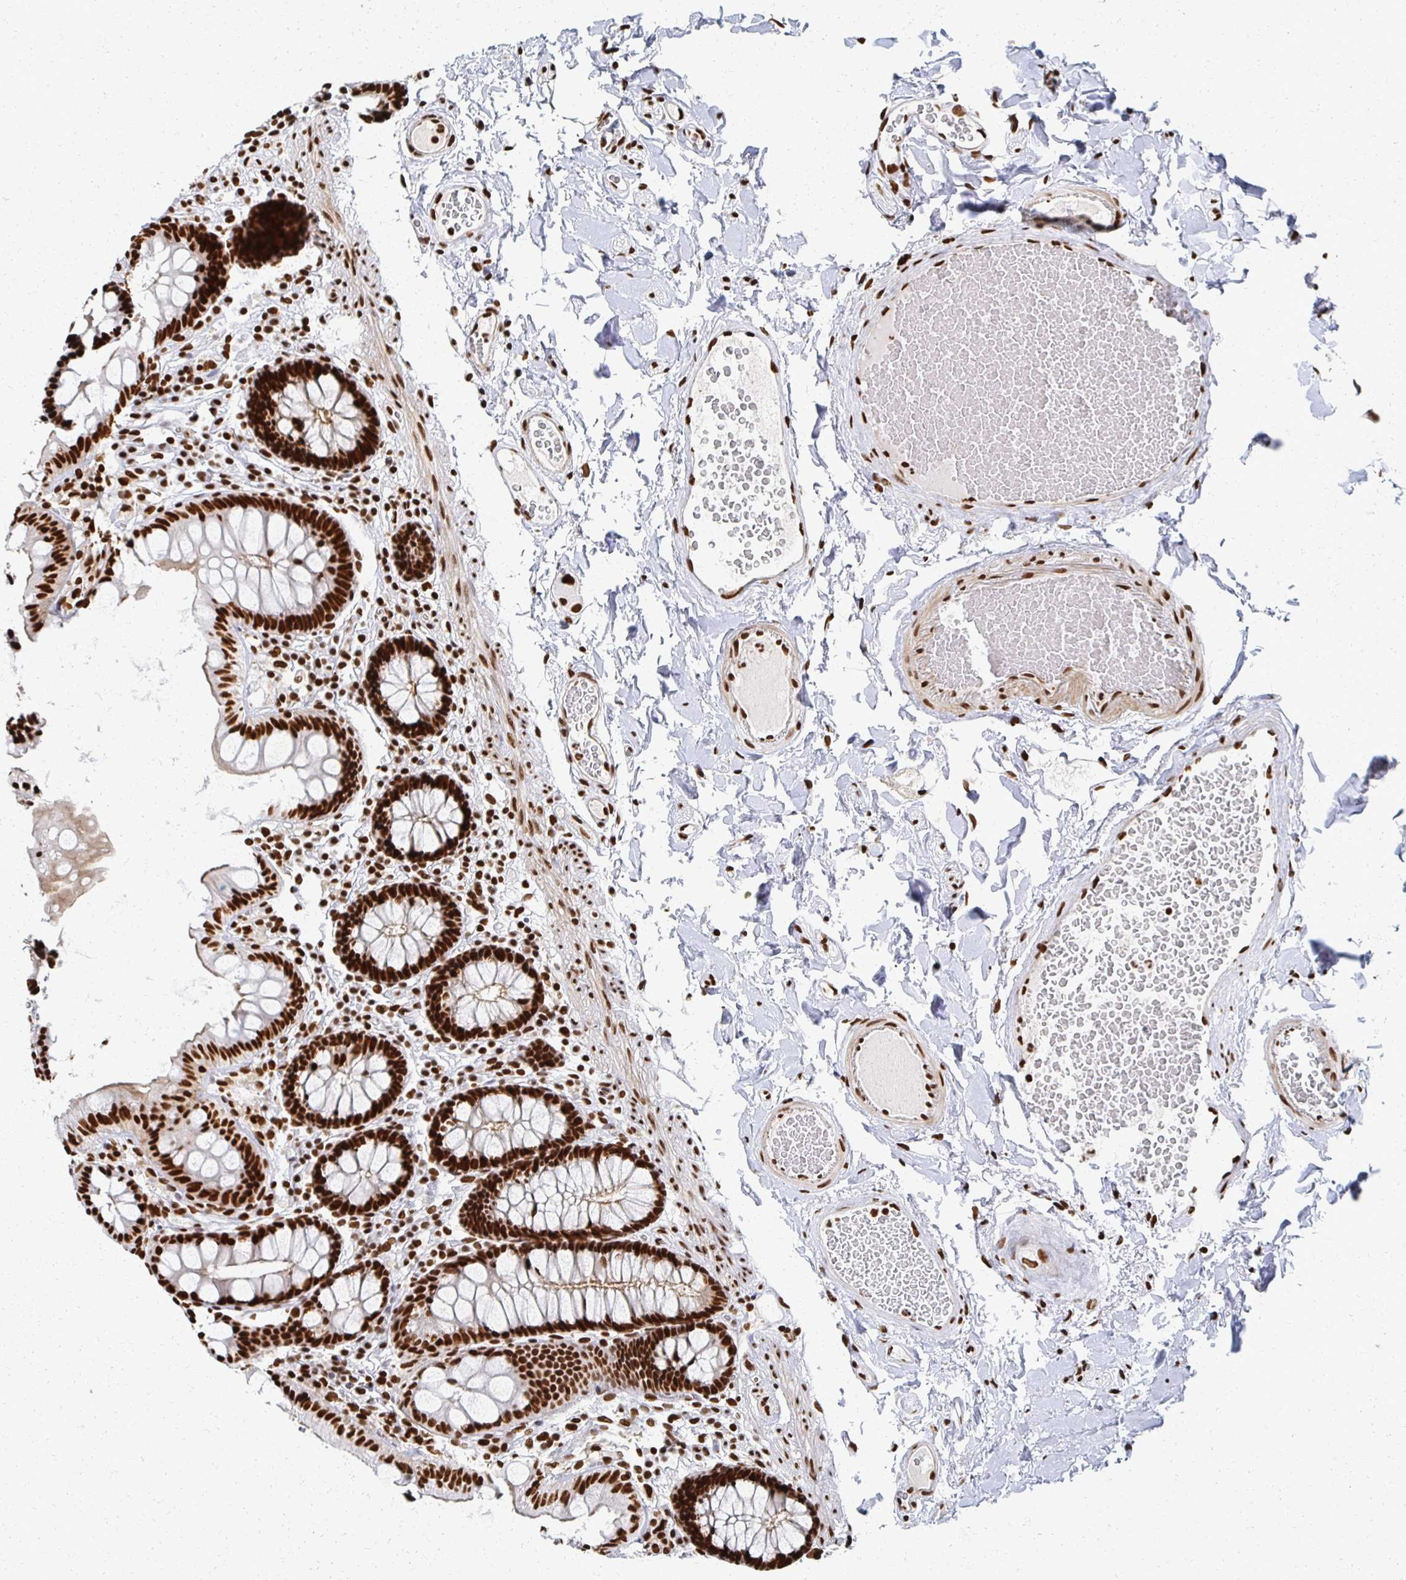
{"staining": {"intensity": "strong", "quantity": ">75%", "location": "nuclear"}, "tissue": "colon", "cell_type": "Endothelial cells", "image_type": "normal", "snomed": [{"axis": "morphology", "description": "Normal tissue, NOS"}, {"axis": "topography", "description": "Colon"}], "caption": "Colon stained with DAB (3,3'-diaminobenzidine) IHC displays high levels of strong nuclear positivity in about >75% of endothelial cells. The protein of interest is stained brown, and the nuclei are stained in blue (DAB (3,3'-diaminobenzidine) IHC with brightfield microscopy, high magnification).", "gene": "RBBP4", "patient": {"sex": "male", "age": 84}}